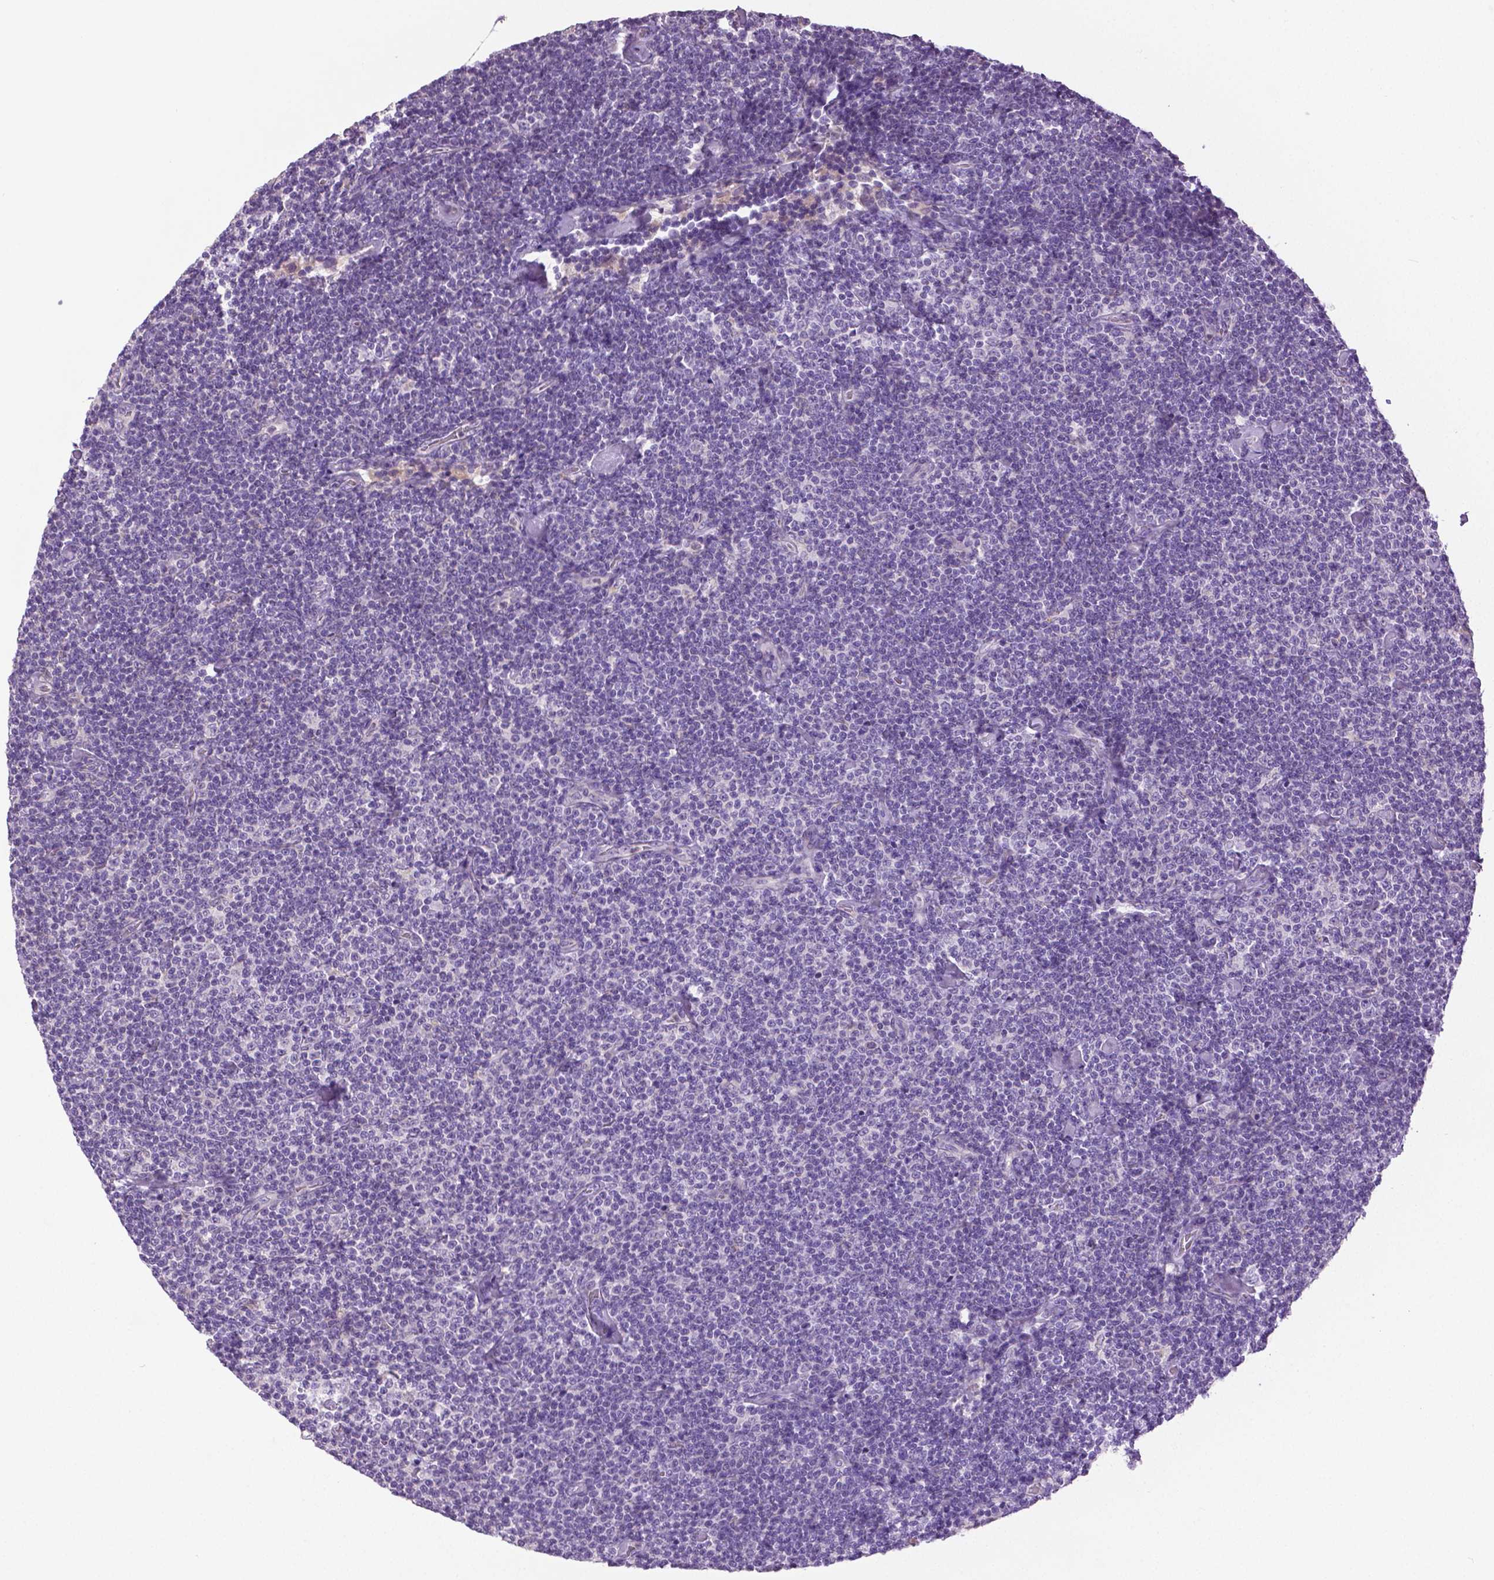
{"staining": {"intensity": "negative", "quantity": "none", "location": "none"}, "tissue": "lymphoma", "cell_type": "Tumor cells", "image_type": "cancer", "snomed": [{"axis": "morphology", "description": "Malignant lymphoma, non-Hodgkin's type, Low grade"}, {"axis": "topography", "description": "Lymph node"}], "caption": "A high-resolution photomicrograph shows immunohistochemistry (IHC) staining of lymphoma, which displays no significant staining in tumor cells.", "gene": "DNAH12", "patient": {"sex": "male", "age": 81}}